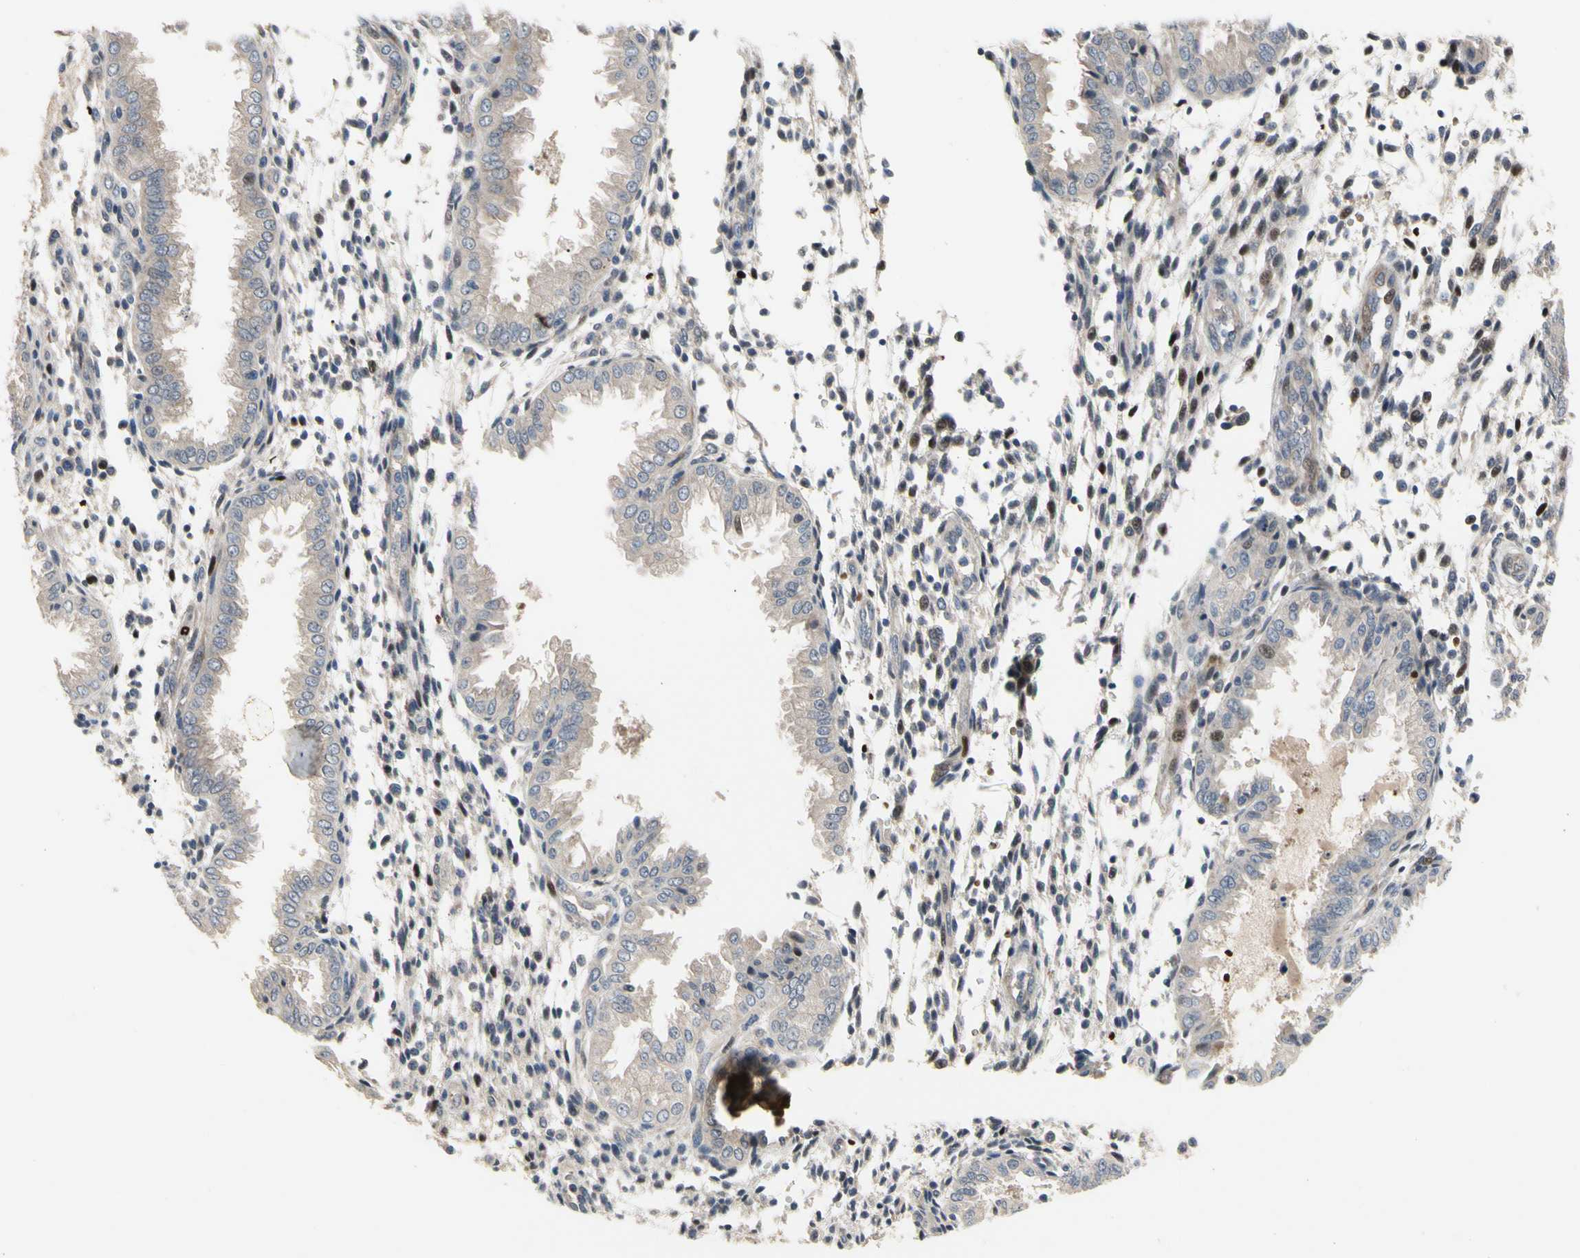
{"staining": {"intensity": "moderate", "quantity": "<25%", "location": "nuclear"}, "tissue": "endometrium", "cell_type": "Cells in endometrial stroma", "image_type": "normal", "snomed": [{"axis": "morphology", "description": "Normal tissue, NOS"}, {"axis": "topography", "description": "Endometrium"}], "caption": "The image reveals staining of normal endometrium, revealing moderate nuclear protein staining (brown color) within cells in endometrial stroma. The staining was performed using DAB to visualize the protein expression in brown, while the nuclei were stained in blue with hematoxylin (Magnification: 20x).", "gene": "HMGCR", "patient": {"sex": "female", "age": 33}}